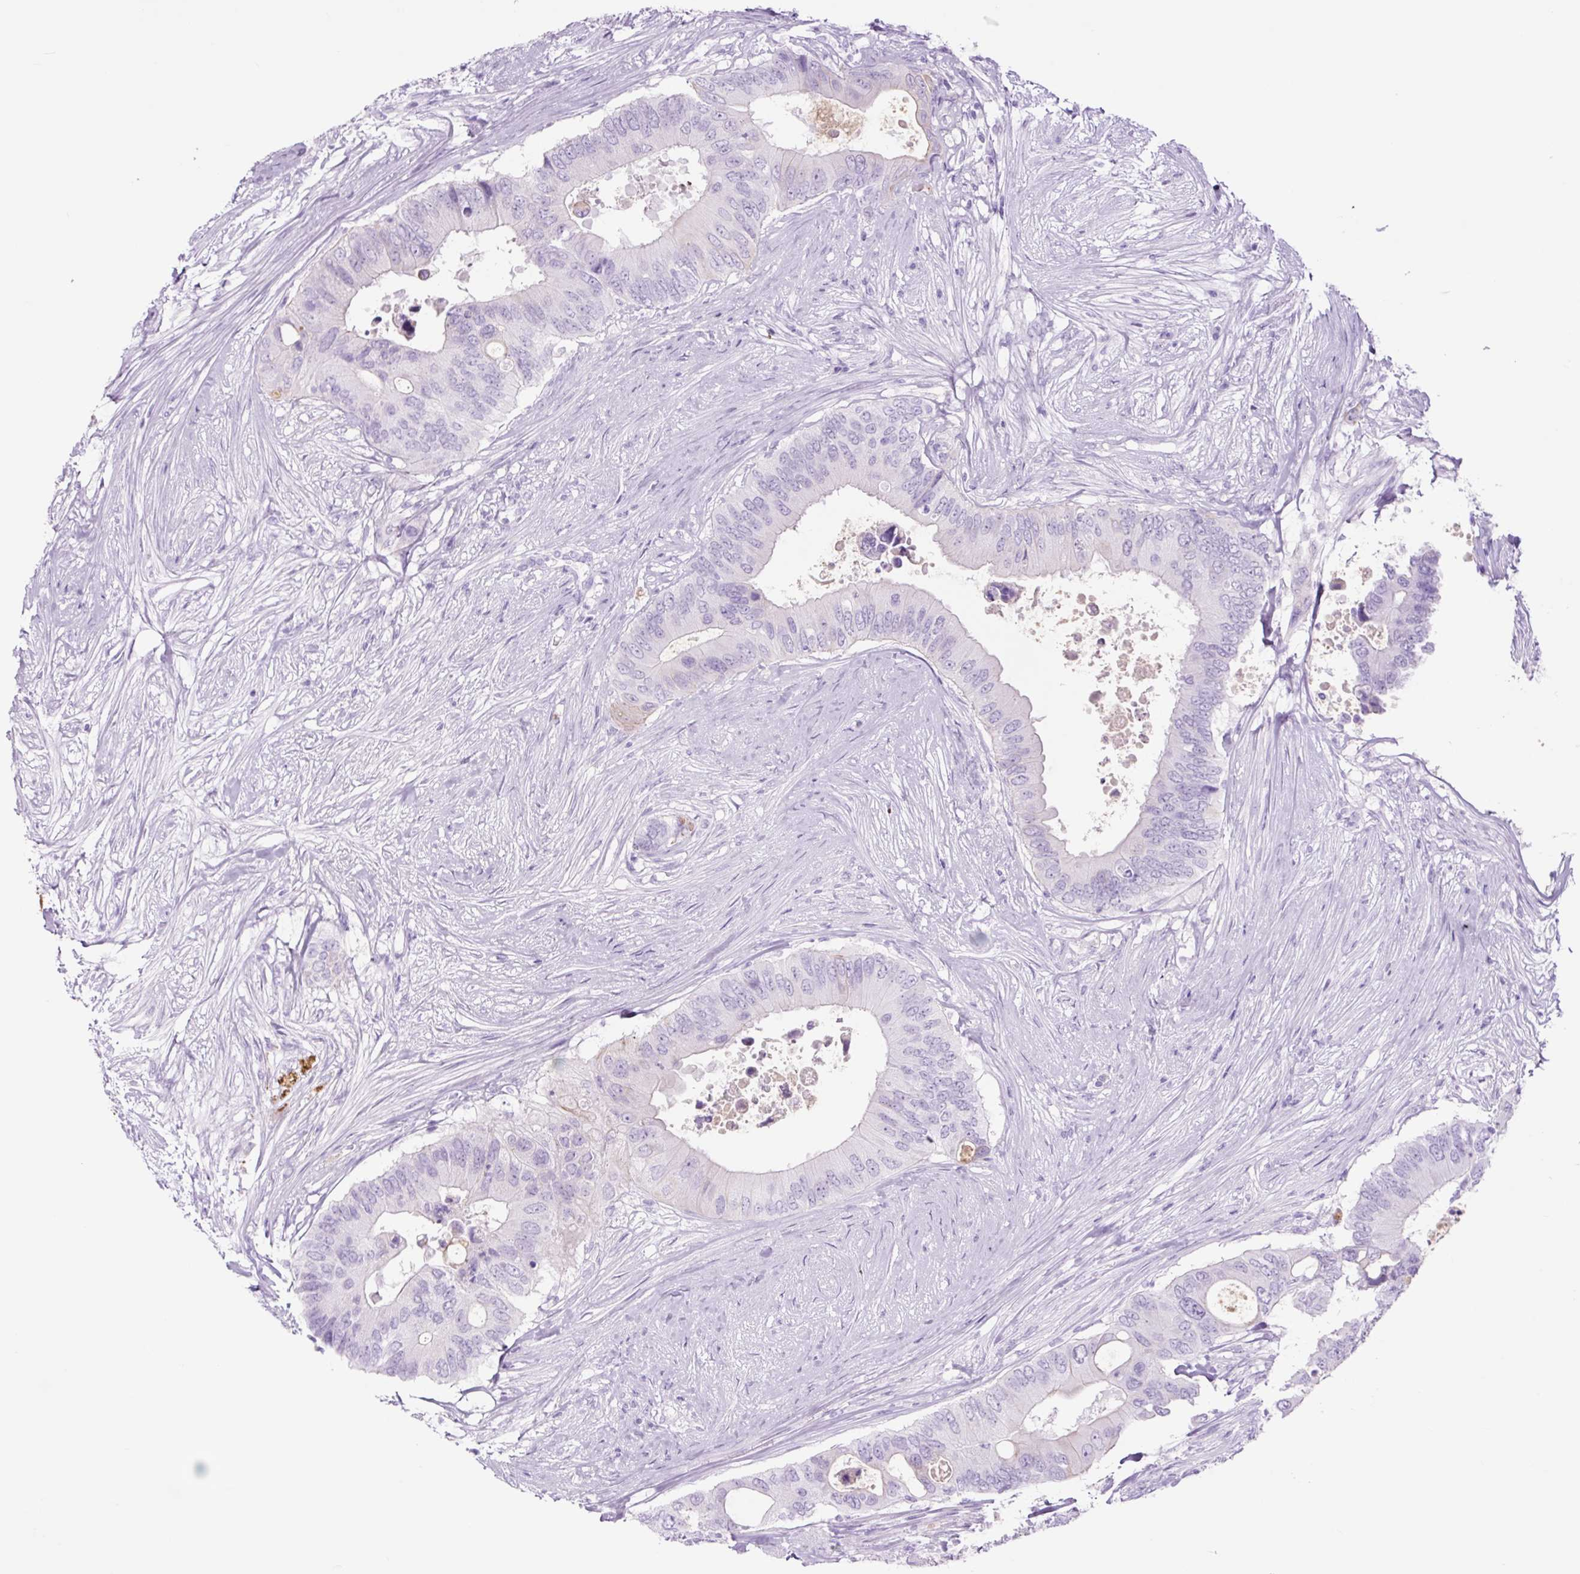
{"staining": {"intensity": "negative", "quantity": "none", "location": "none"}, "tissue": "colorectal cancer", "cell_type": "Tumor cells", "image_type": "cancer", "snomed": [{"axis": "morphology", "description": "Adenocarcinoma, NOS"}, {"axis": "topography", "description": "Colon"}], "caption": "Colorectal adenocarcinoma was stained to show a protein in brown. There is no significant expression in tumor cells.", "gene": "TFF2", "patient": {"sex": "male", "age": 71}}